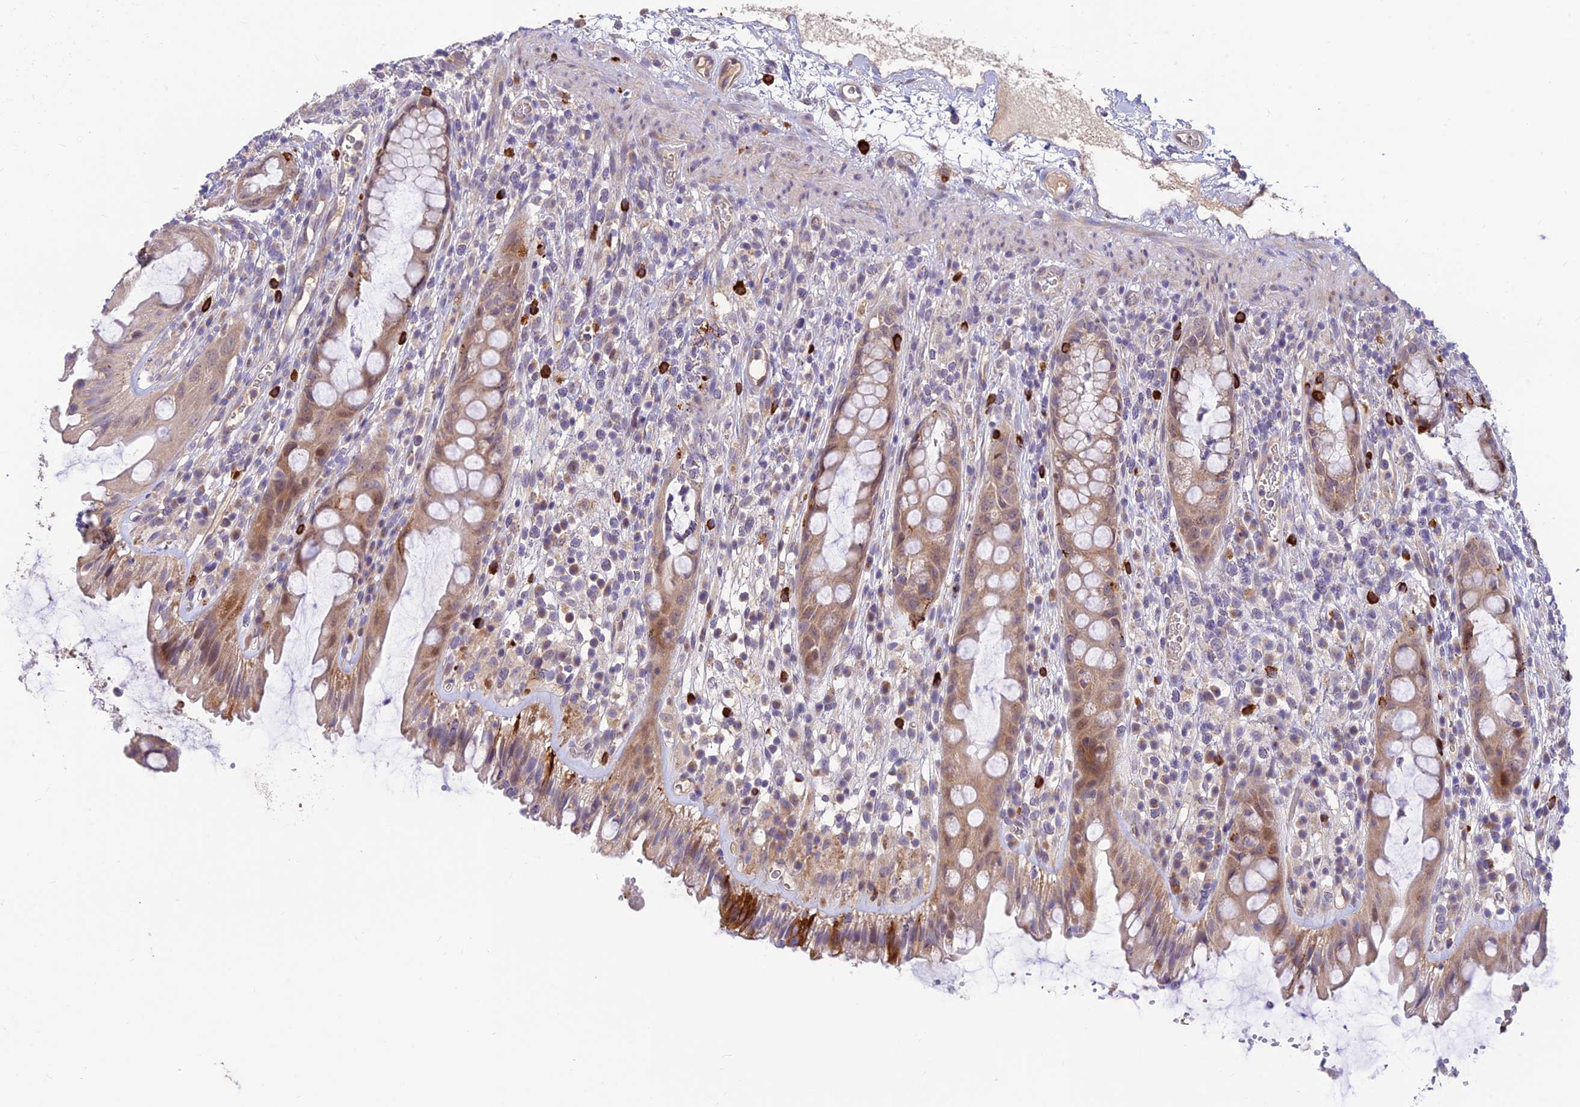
{"staining": {"intensity": "weak", "quantity": ">75%", "location": "cytoplasmic/membranous"}, "tissue": "rectum", "cell_type": "Glandular cells", "image_type": "normal", "snomed": [{"axis": "morphology", "description": "Normal tissue, NOS"}, {"axis": "topography", "description": "Rectum"}], "caption": "Brown immunohistochemical staining in benign human rectum shows weak cytoplasmic/membranous positivity in about >75% of glandular cells.", "gene": "ASPDH", "patient": {"sex": "female", "age": 57}}